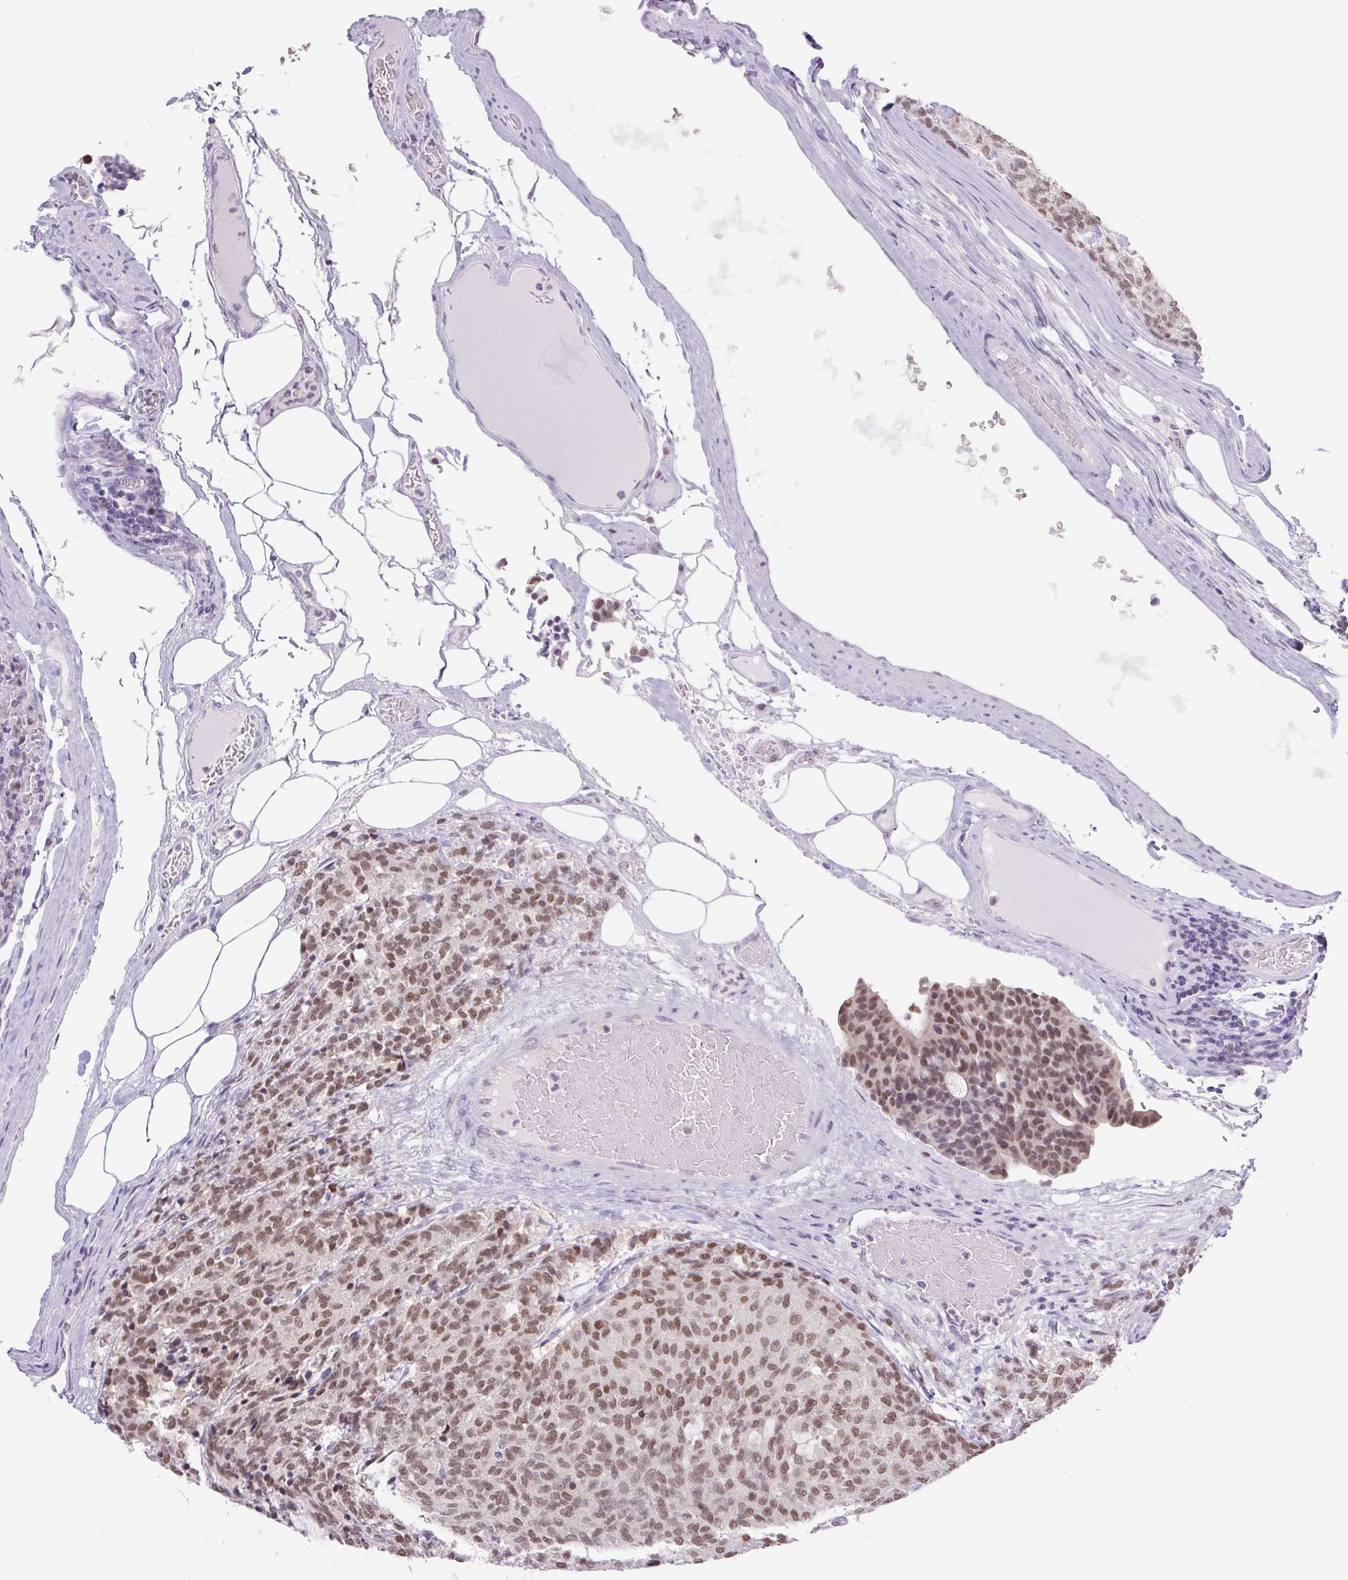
{"staining": {"intensity": "moderate", "quantity": ">75%", "location": "nuclear"}, "tissue": "carcinoid", "cell_type": "Tumor cells", "image_type": "cancer", "snomed": [{"axis": "morphology", "description": "Carcinoid, malignant, NOS"}, {"axis": "topography", "description": "Pancreas"}], "caption": "The photomicrograph demonstrates a brown stain indicating the presence of a protein in the nuclear of tumor cells in carcinoid.", "gene": "TLE3", "patient": {"sex": "female", "age": 54}}